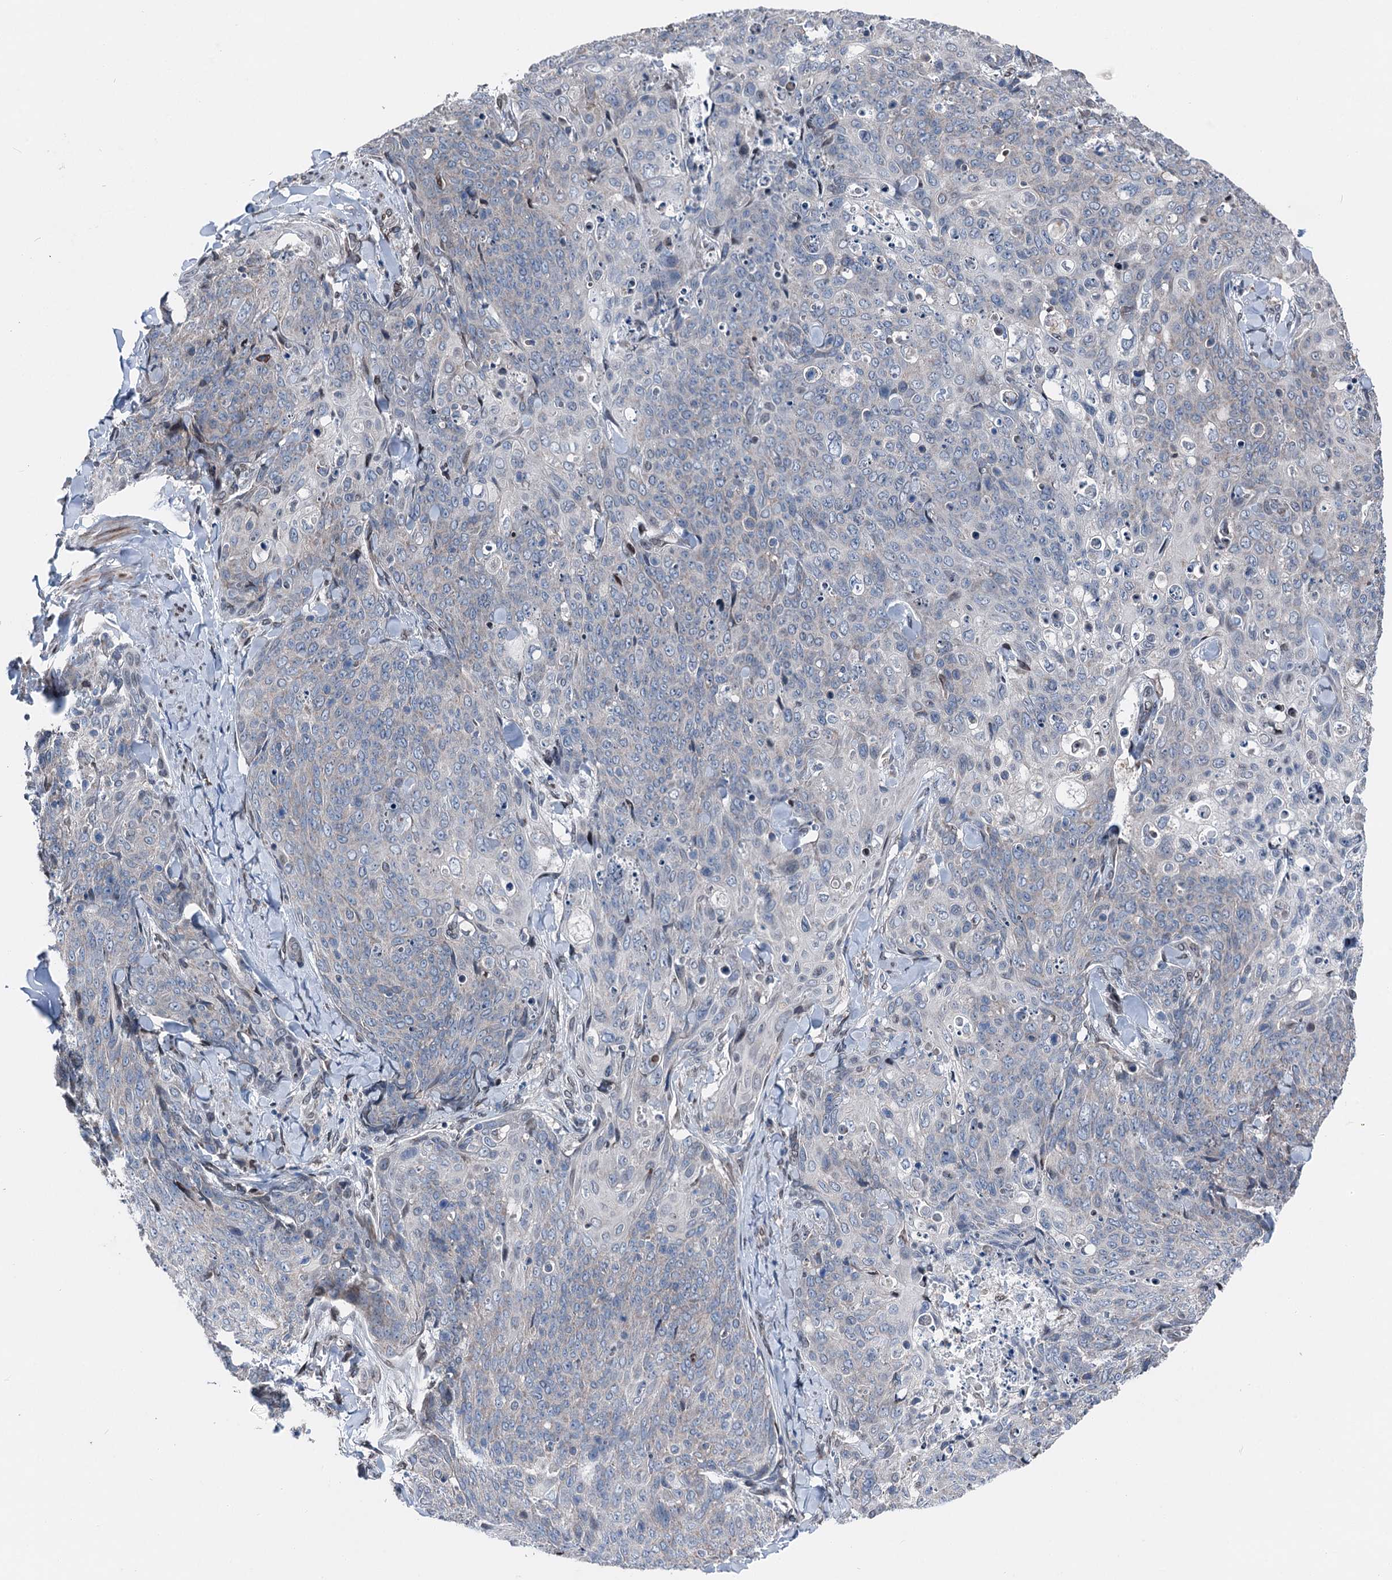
{"staining": {"intensity": "negative", "quantity": "none", "location": "none"}, "tissue": "skin cancer", "cell_type": "Tumor cells", "image_type": "cancer", "snomed": [{"axis": "morphology", "description": "Squamous cell carcinoma, NOS"}, {"axis": "topography", "description": "Skin"}, {"axis": "topography", "description": "Vulva"}], "caption": "Tumor cells are negative for brown protein staining in skin squamous cell carcinoma.", "gene": "MRPL14", "patient": {"sex": "female", "age": 85}}